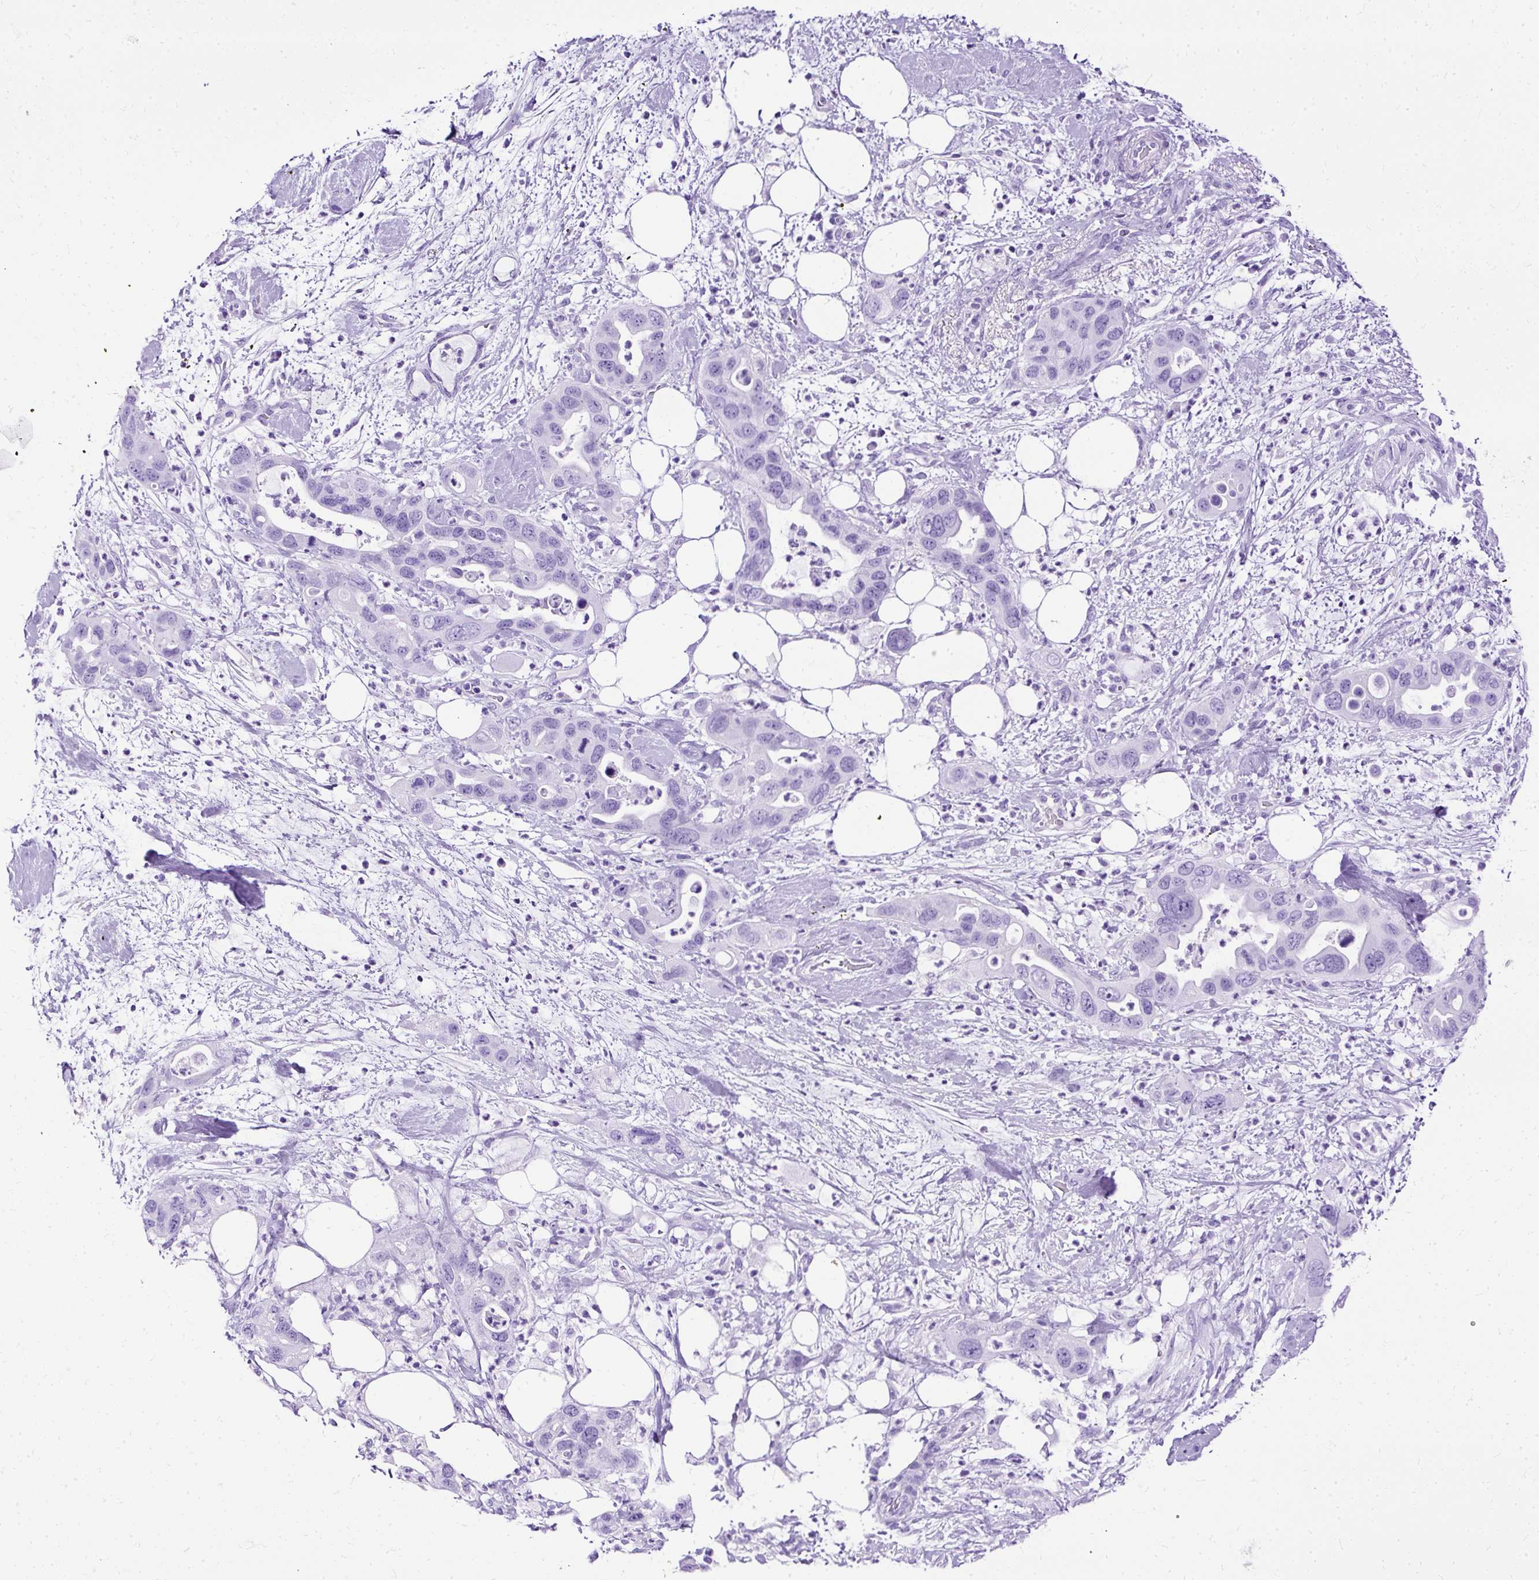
{"staining": {"intensity": "negative", "quantity": "none", "location": "none"}, "tissue": "pancreatic cancer", "cell_type": "Tumor cells", "image_type": "cancer", "snomed": [{"axis": "morphology", "description": "Adenocarcinoma, NOS"}, {"axis": "topography", "description": "Pancreas"}], "caption": "The histopathology image demonstrates no staining of tumor cells in pancreatic cancer (adenocarcinoma). (Stains: DAB (3,3'-diaminobenzidine) immunohistochemistry (IHC) with hematoxylin counter stain, Microscopy: brightfield microscopy at high magnification).", "gene": "SLC8A2", "patient": {"sex": "female", "age": 71}}